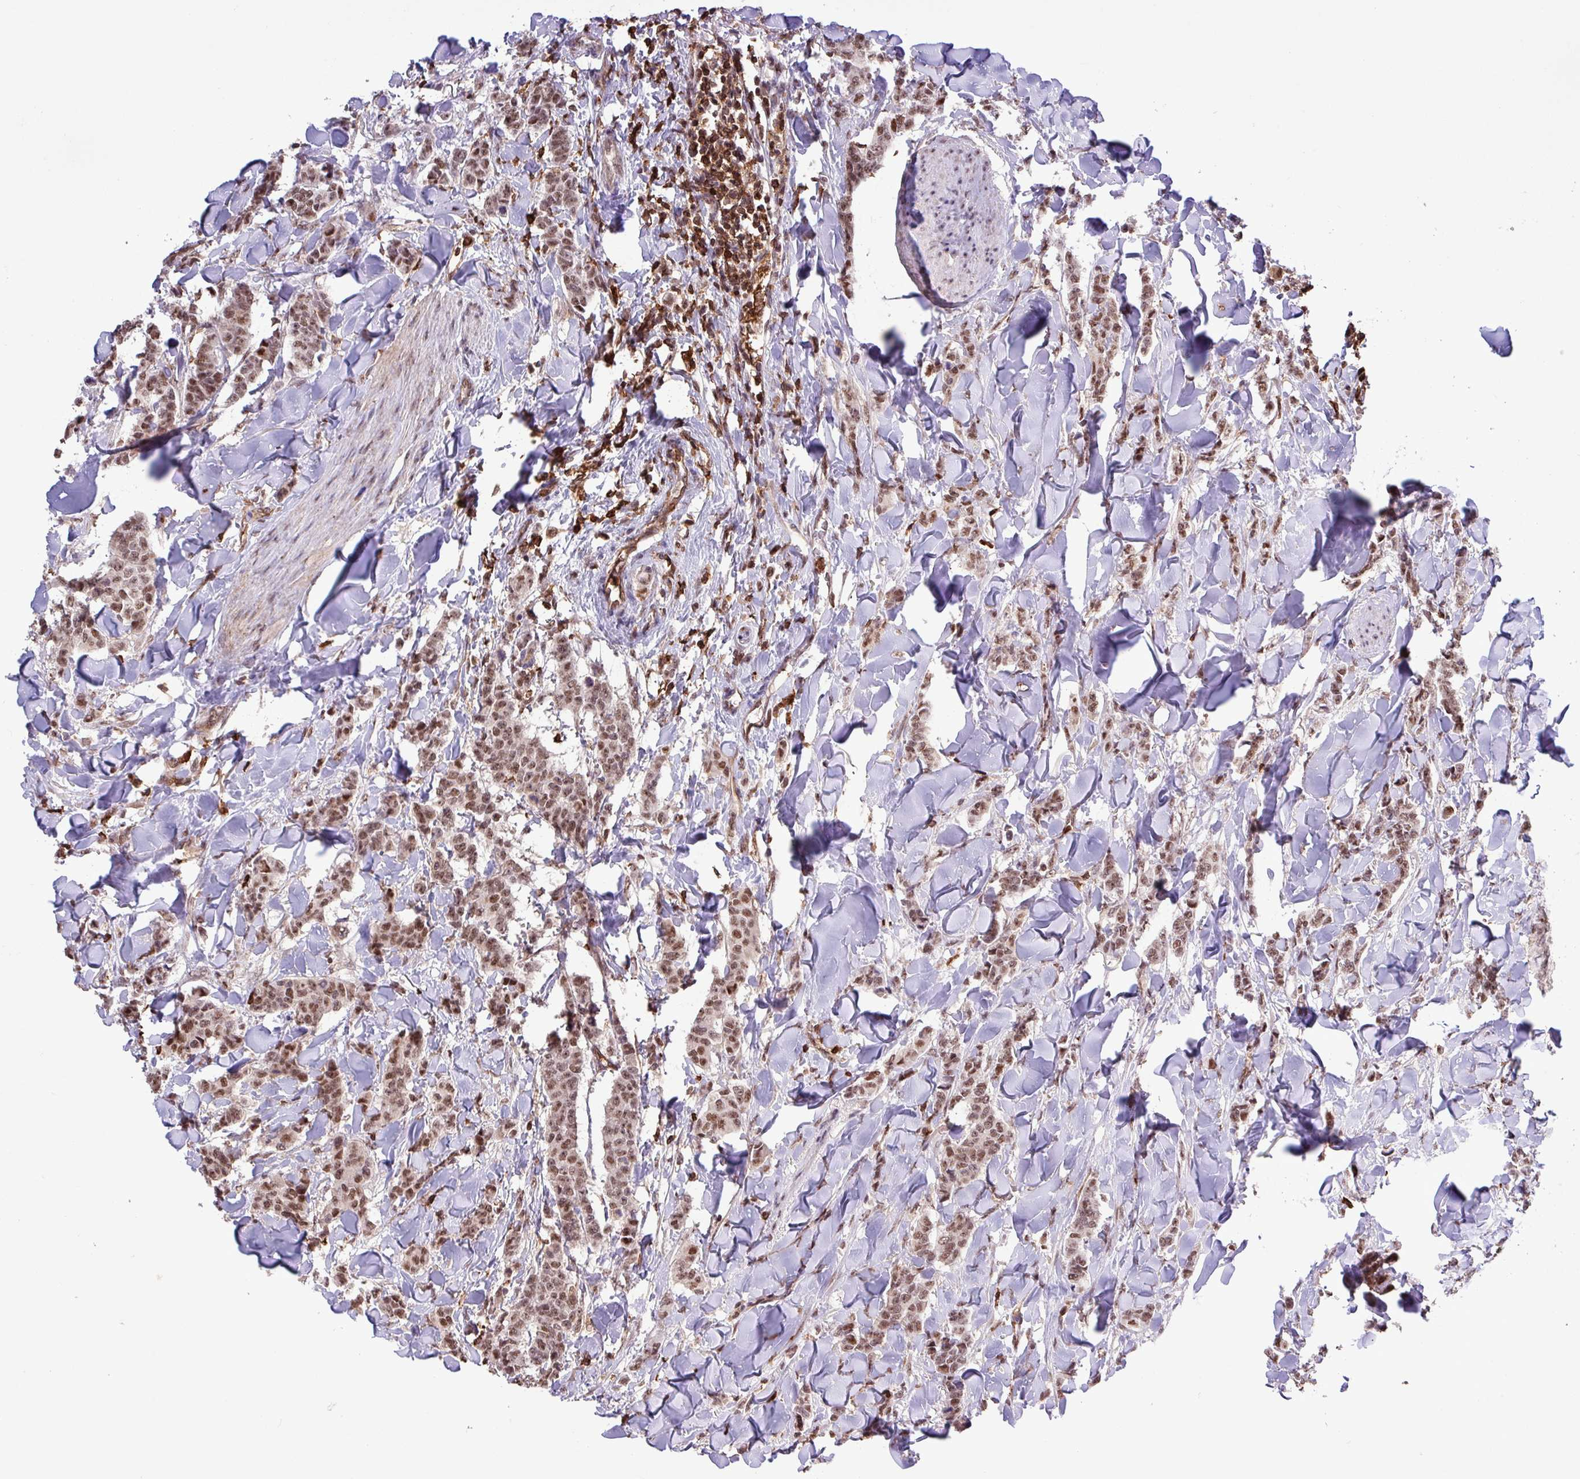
{"staining": {"intensity": "moderate", "quantity": ">75%", "location": "nuclear"}, "tissue": "breast cancer", "cell_type": "Tumor cells", "image_type": "cancer", "snomed": [{"axis": "morphology", "description": "Duct carcinoma"}, {"axis": "topography", "description": "Breast"}], "caption": "IHC histopathology image of breast invasive ductal carcinoma stained for a protein (brown), which displays medium levels of moderate nuclear expression in approximately >75% of tumor cells.", "gene": "GON7", "patient": {"sex": "female", "age": 40}}